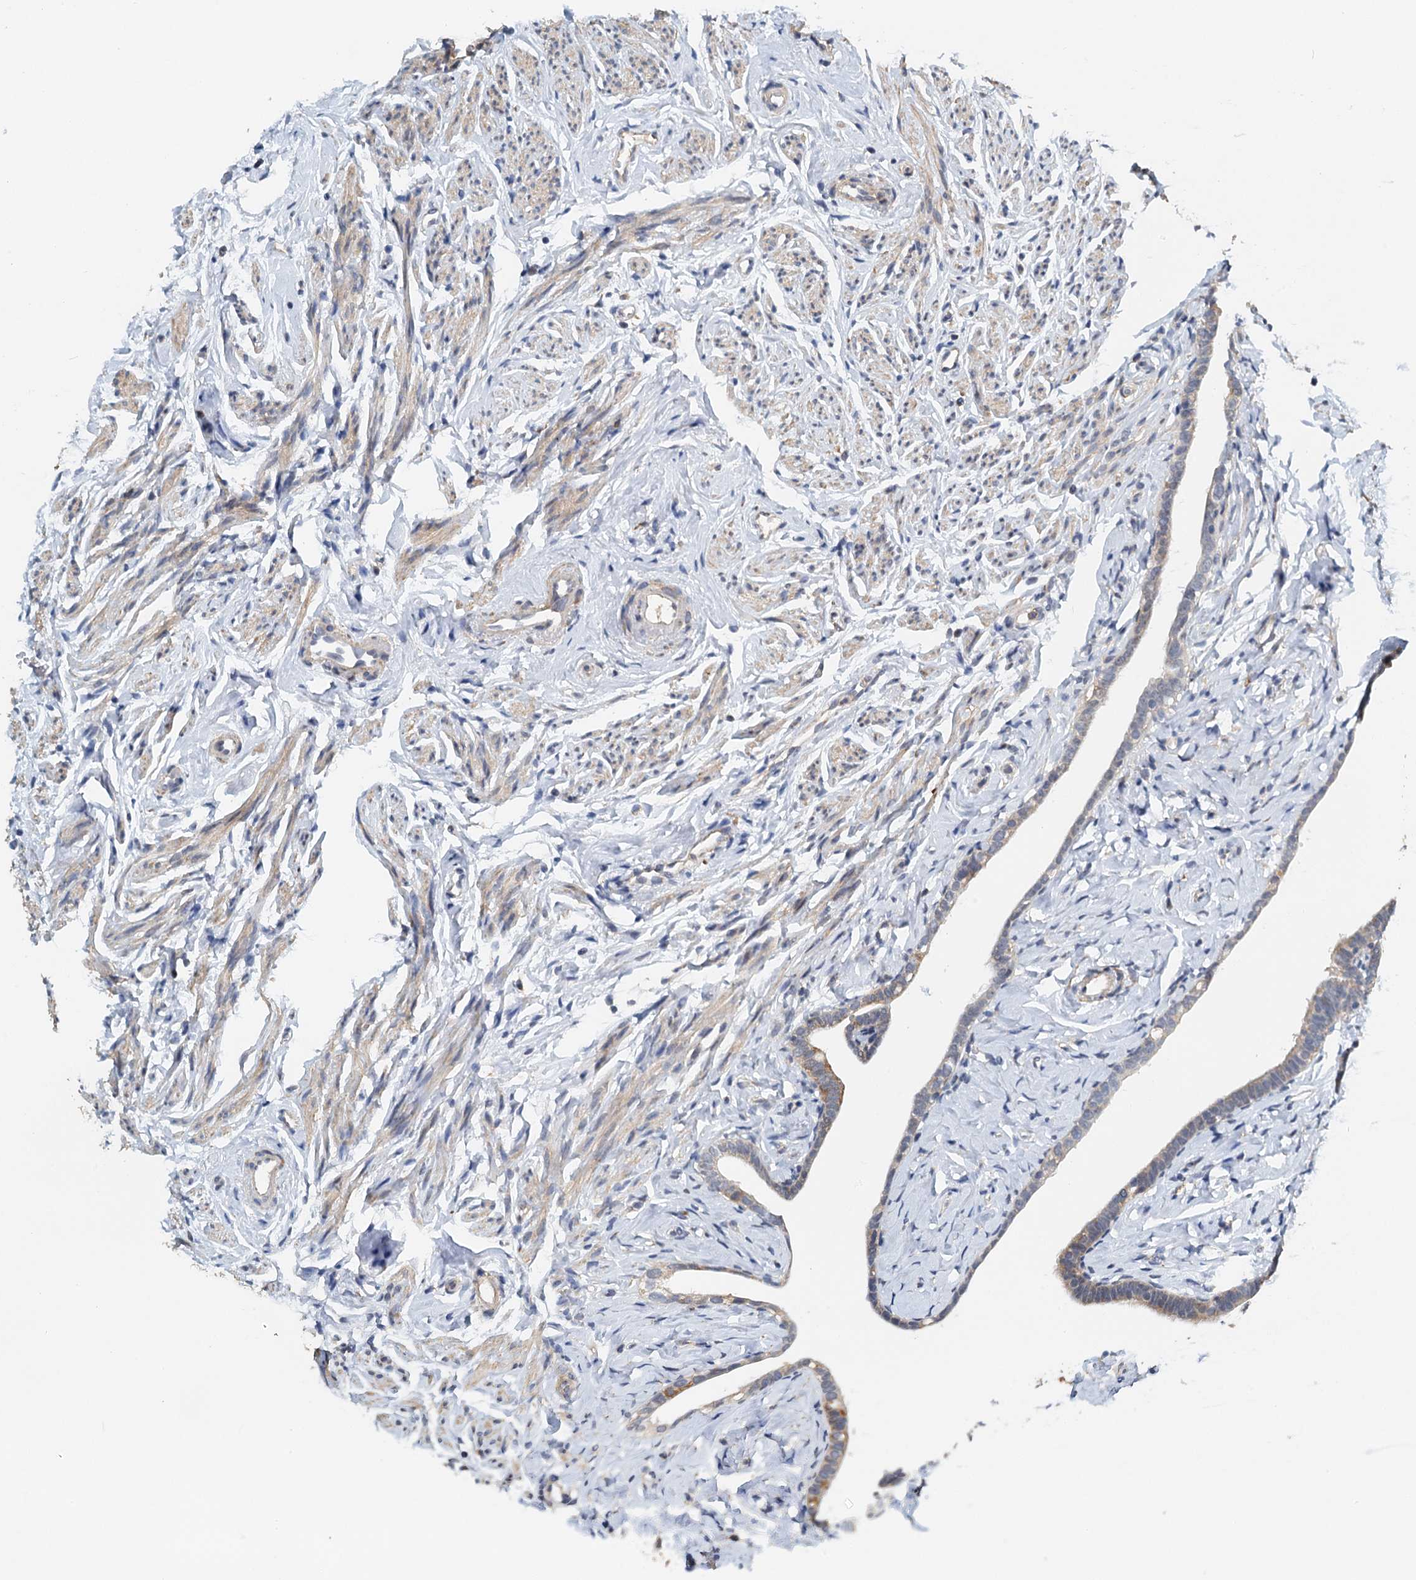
{"staining": {"intensity": "weak", "quantity": "25%-75%", "location": "cytoplasmic/membranous"}, "tissue": "fallopian tube", "cell_type": "Glandular cells", "image_type": "normal", "snomed": [{"axis": "morphology", "description": "Normal tissue, NOS"}, {"axis": "topography", "description": "Fallopian tube"}], "caption": "Fallopian tube stained with immunohistochemistry (IHC) exhibits weak cytoplasmic/membranous staining in about 25%-75% of glandular cells. (IHC, brightfield microscopy, high magnification).", "gene": "ZNF606", "patient": {"sex": "female", "age": 66}}